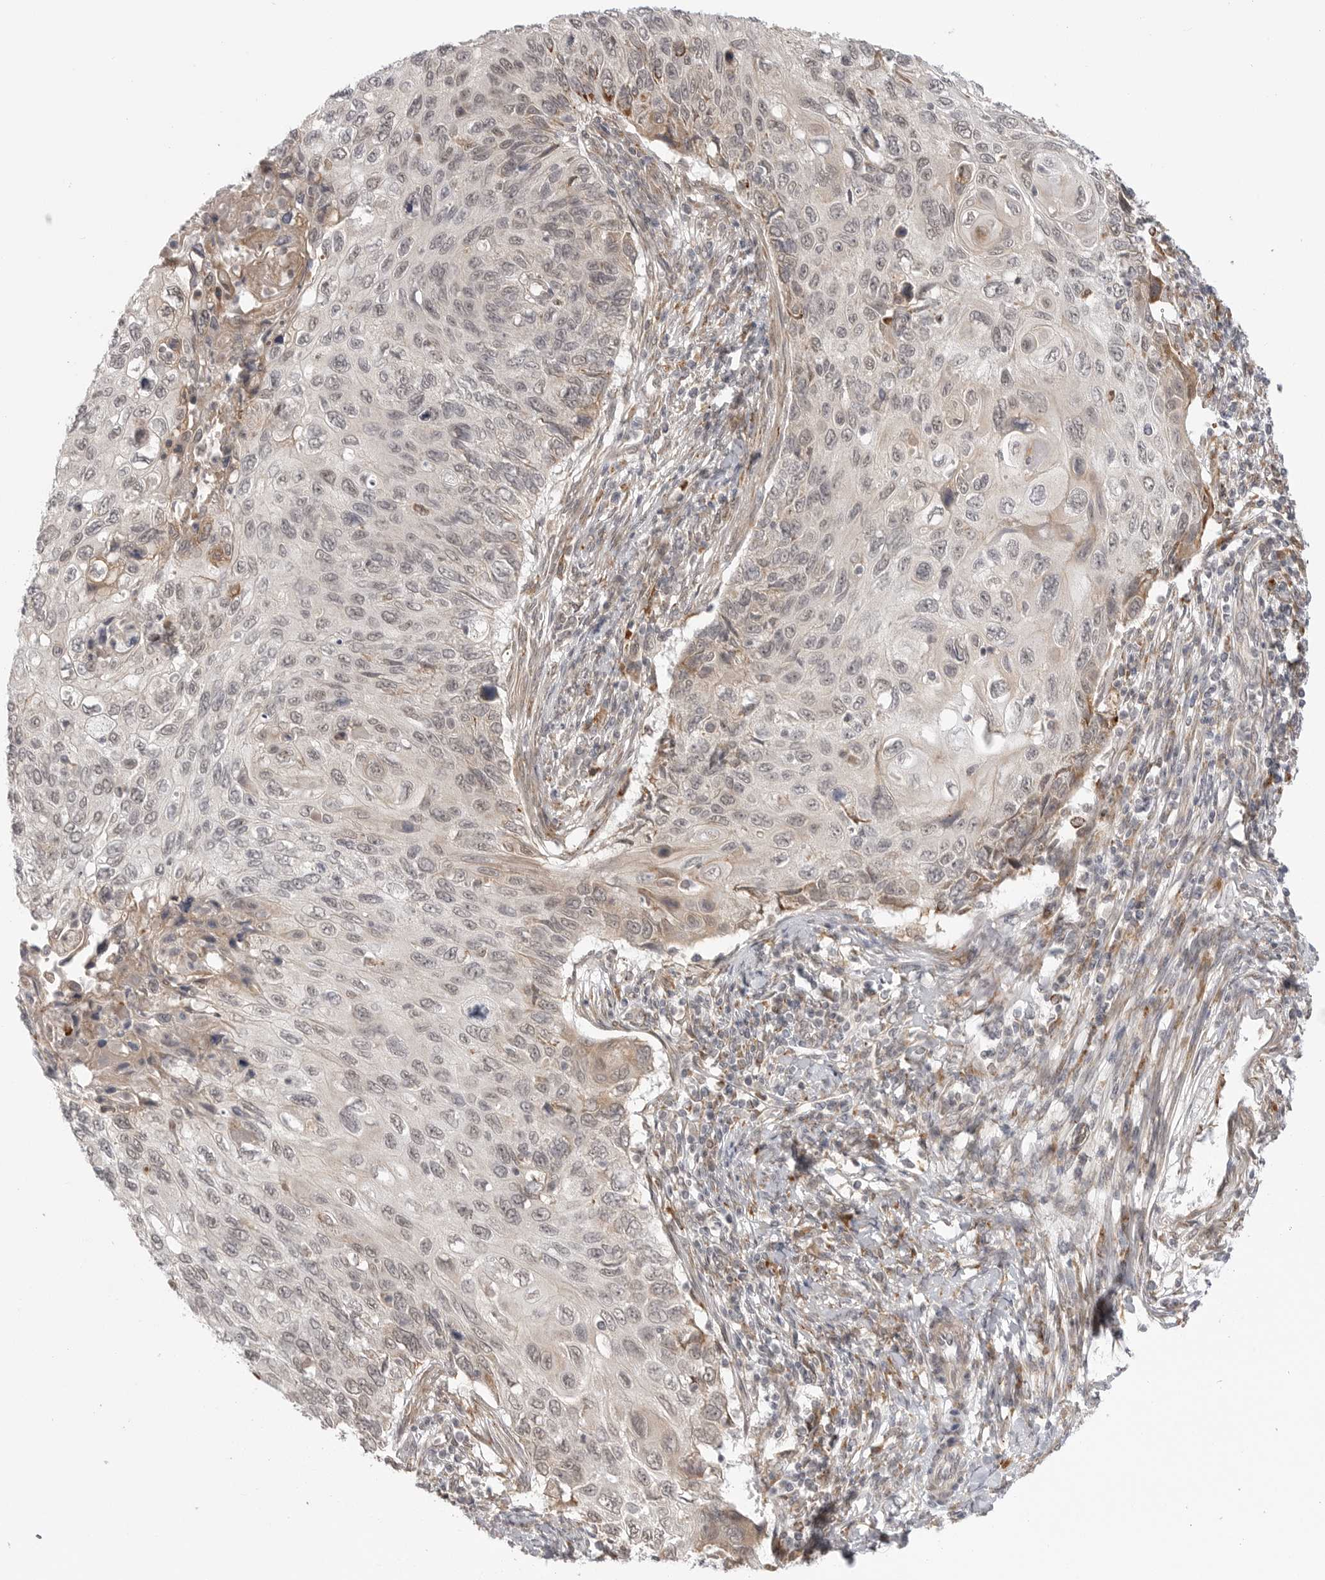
{"staining": {"intensity": "weak", "quantity": "<25%", "location": "nuclear"}, "tissue": "cervical cancer", "cell_type": "Tumor cells", "image_type": "cancer", "snomed": [{"axis": "morphology", "description": "Squamous cell carcinoma, NOS"}, {"axis": "topography", "description": "Cervix"}], "caption": "Image shows no protein staining in tumor cells of cervical squamous cell carcinoma tissue.", "gene": "KALRN", "patient": {"sex": "female", "age": 70}}